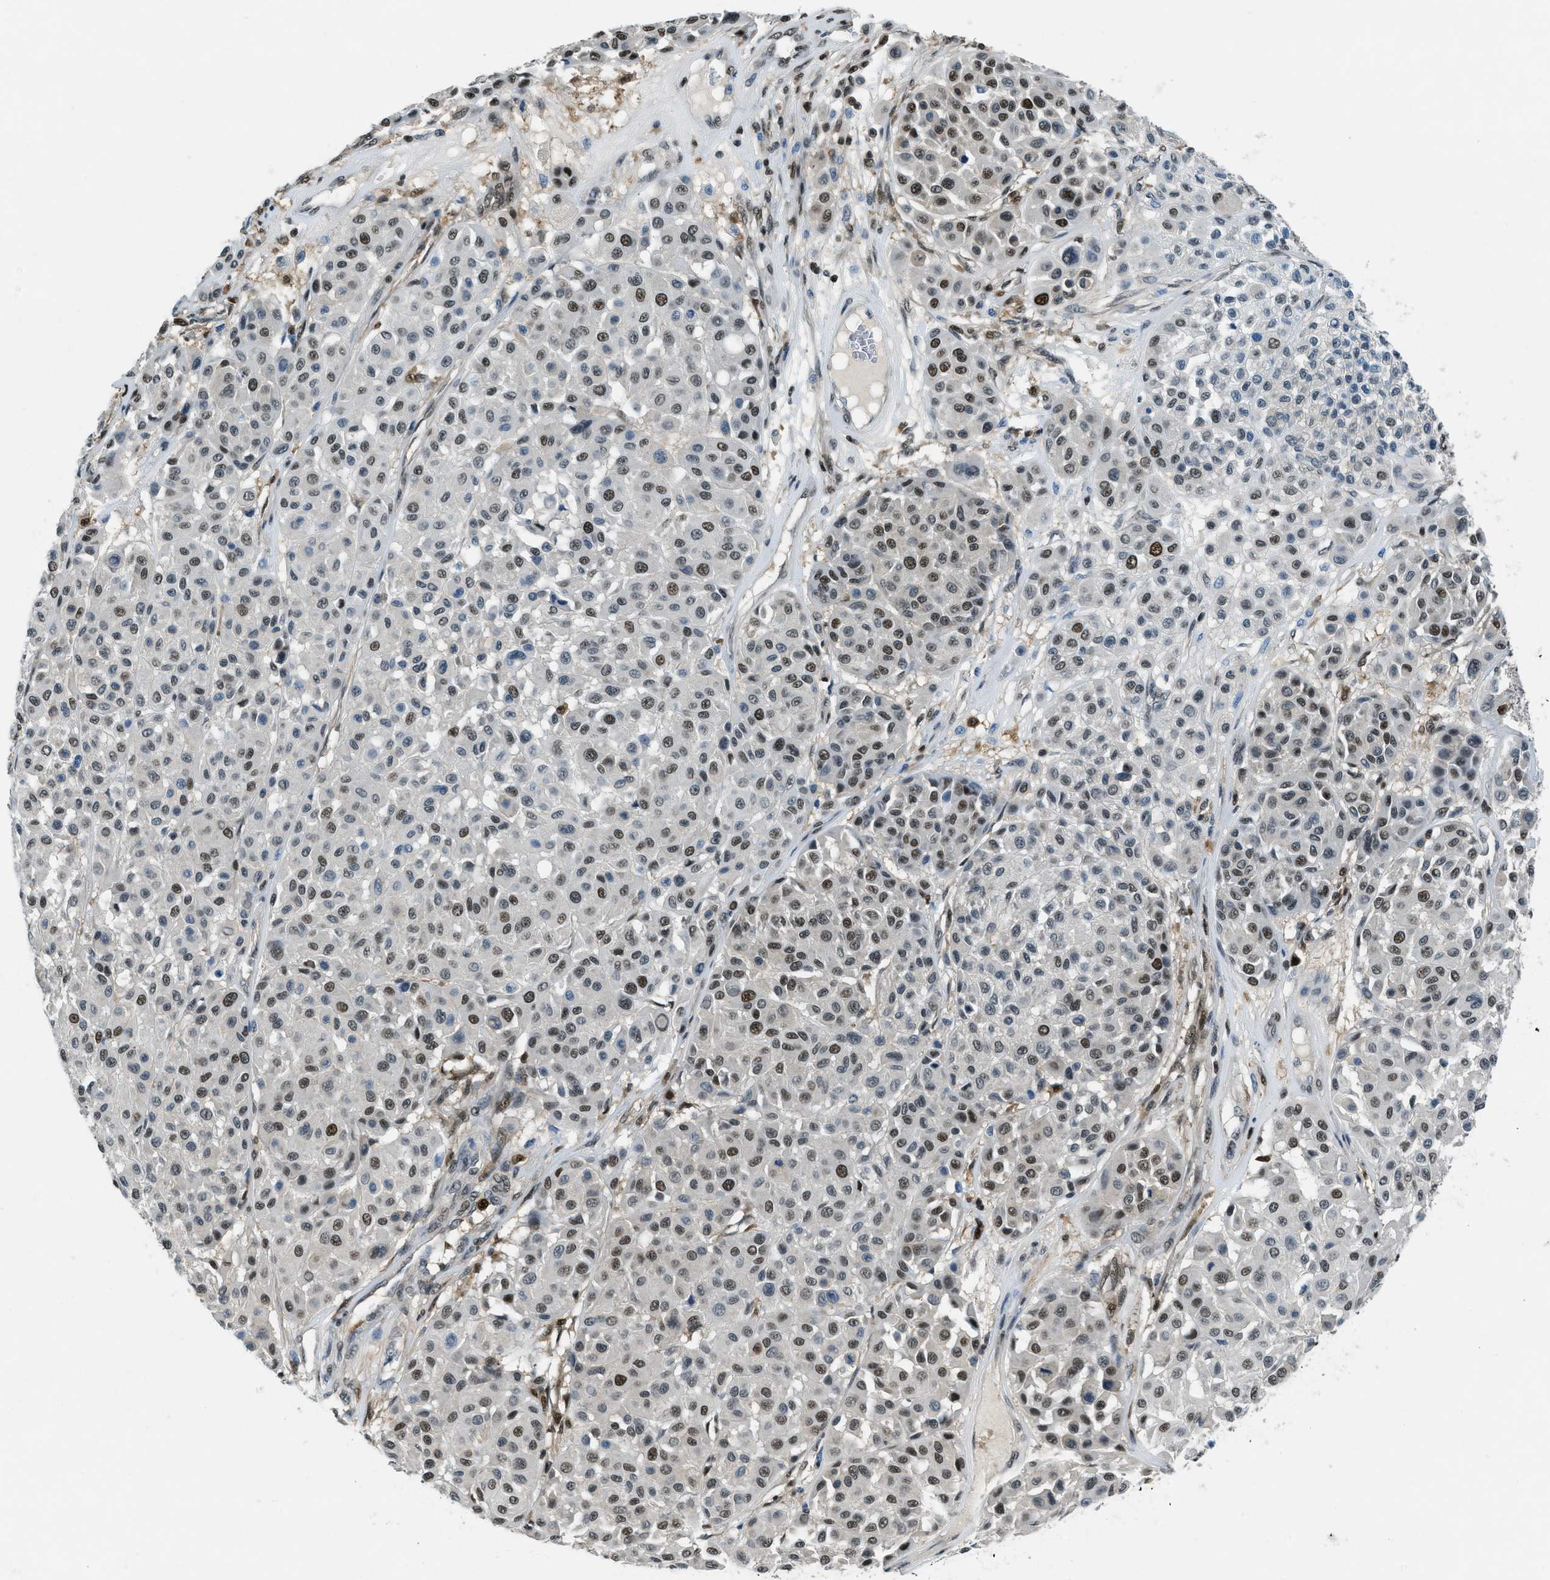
{"staining": {"intensity": "strong", "quantity": "25%-75%", "location": "nuclear"}, "tissue": "melanoma", "cell_type": "Tumor cells", "image_type": "cancer", "snomed": [{"axis": "morphology", "description": "Malignant melanoma, Metastatic site"}, {"axis": "topography", "description": "Soft tissue"}], "caption": "Brown immunohistochemical staining in human melanoma displays strong nuclear expression in about 25%-75% of tumor cells.", "gene": "OGFR", "patient": {"sex": "male", "age": 41}}